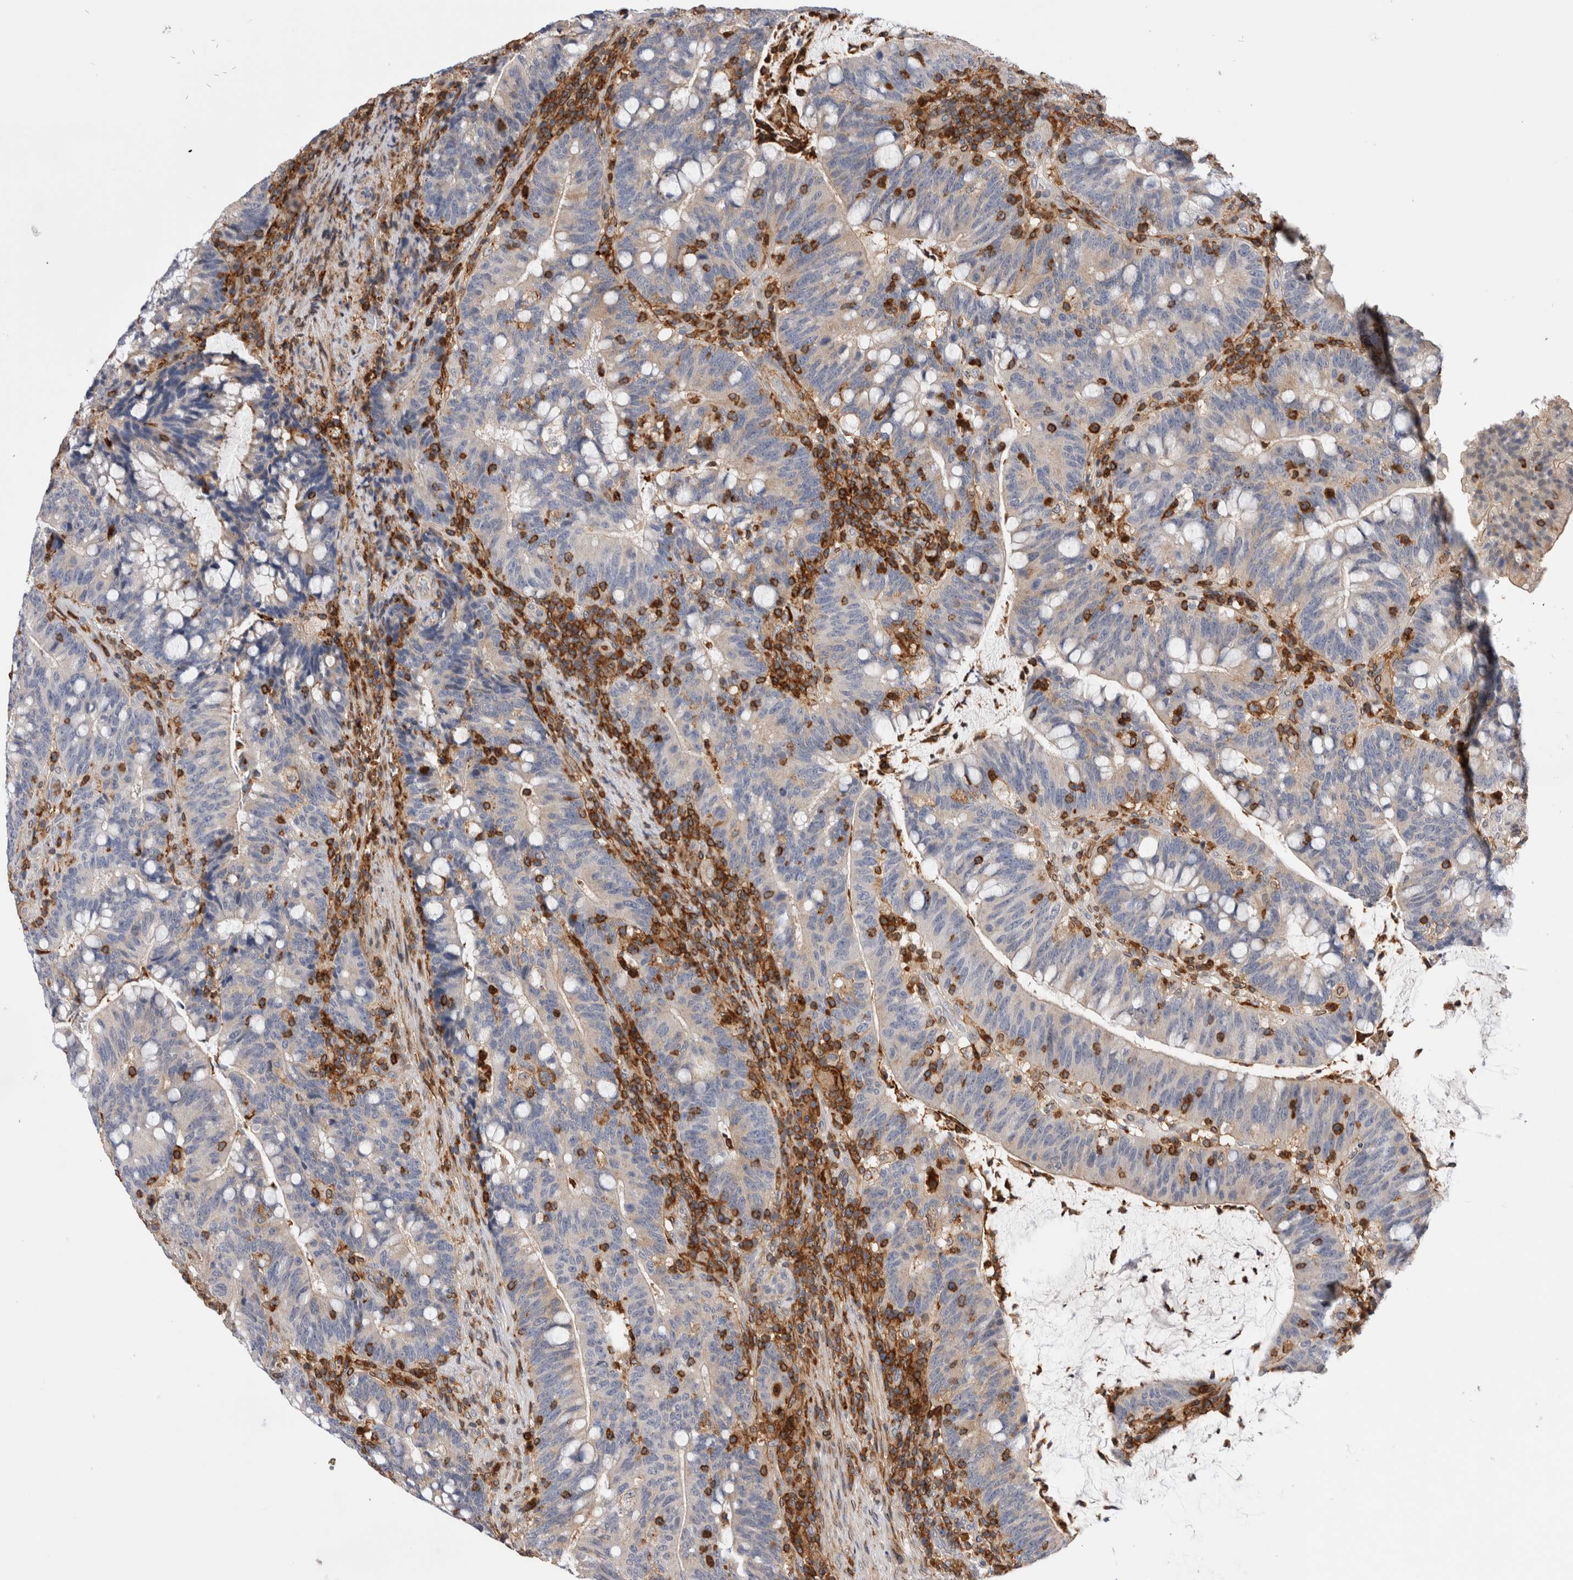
{"staining": {"intensity": "negative", "quantity": "none", "location": "none"}, "tissue": "colorectal cancer", "cell_type": "Tumor cells", "image_type": "cancer", "snomed": [{"axis": "morphology", "description": "Adenocarcinoma, NOS"}, {"axis": "topography", "description": "Colon"}], "caption": "A histopathology image of human adenocarcinoma (colorectal) is negative for staining in tumor cells.", "gene": "CCDC88B", "patient": {"sex": "female", "age": 66}}